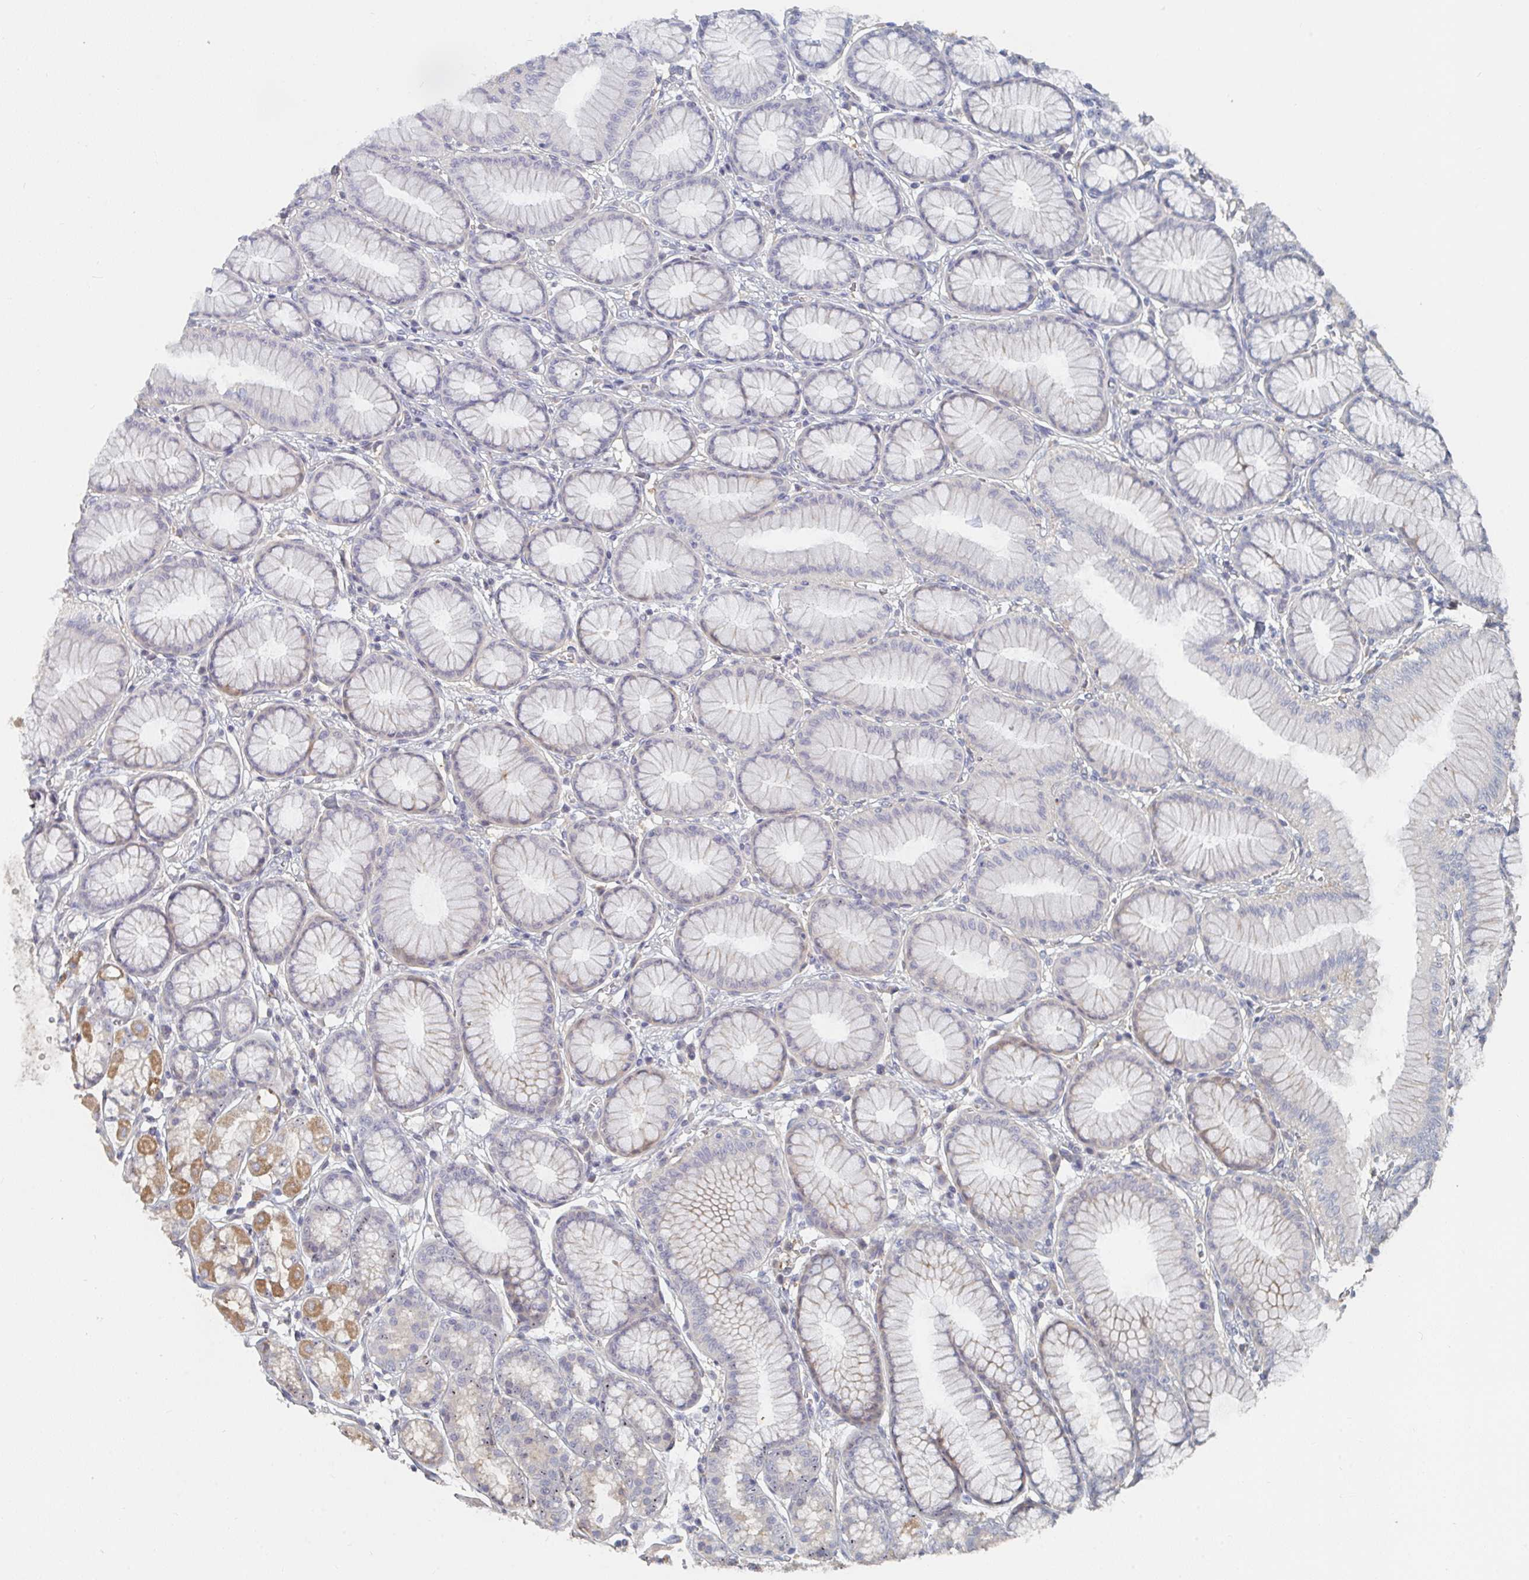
{"staining": {"intensity": "moderate", "quantity": "25%-75%", "location": "cytoplasmic/membranous"}, "tissue": "stomach", "cell_type": "Glandular cells", "image_type": "normal", "snomed": [{"axis": "morphology", "description": "Normal tissue, NOS"}, {"axis": "topography", "description": "Stomach"}, {"axis": "topography", "description": "Stomach, lower"}], "caption": "Stomach was stained to show a protein in brown. There is medium levels of moderate cytoplasmic/membranous expression in about 25%-75% of glandular cells.", "gene": "PTEN", "patient": {"sex": "male", "age": 76}}